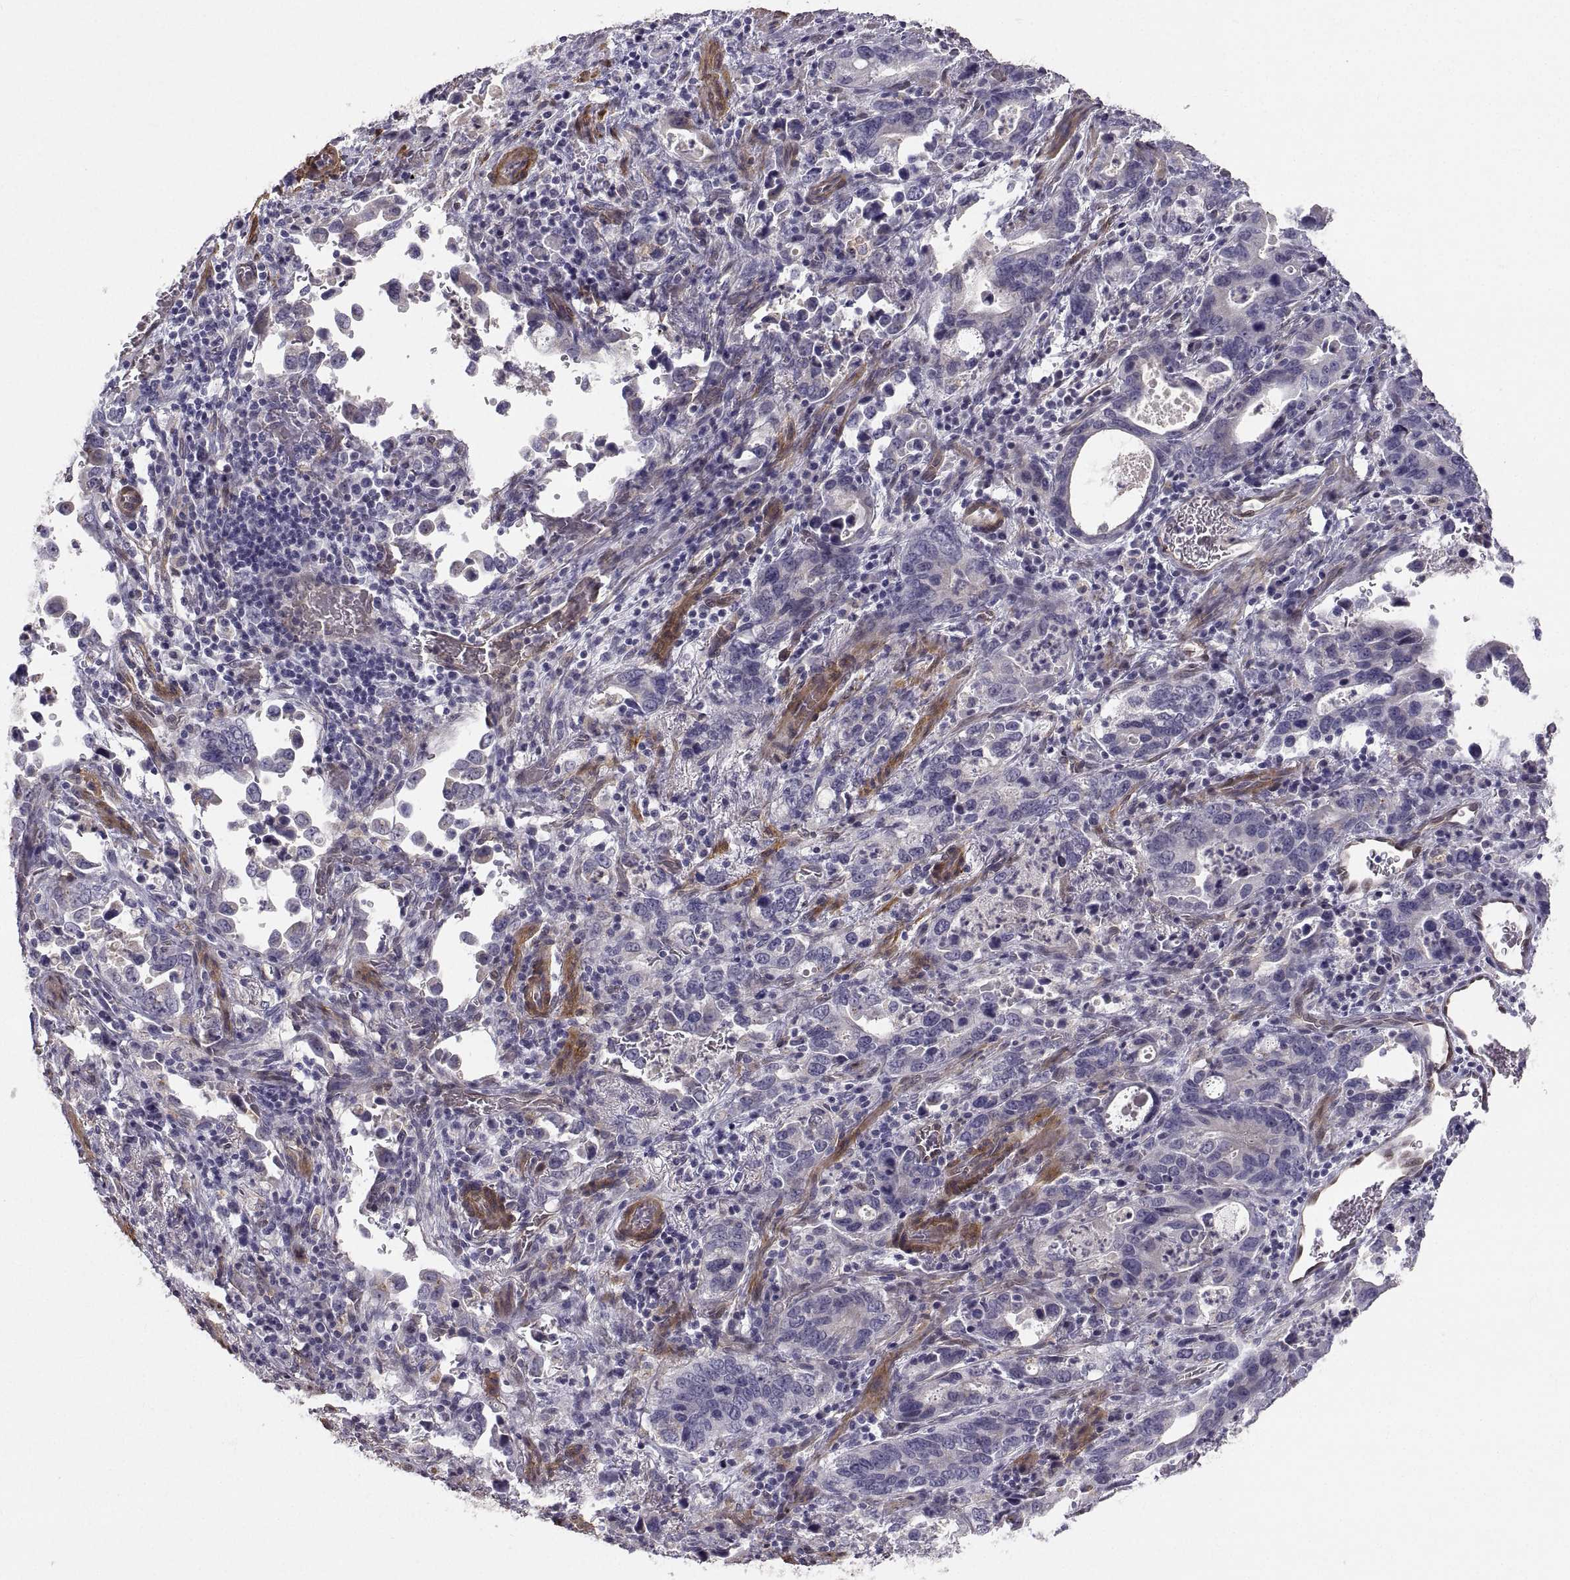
{"staining": {"intensity": "negative", "quantity": "none", "location": "none"}, "tissue": "stomach cancer", "cell_type": "Tumor cells", "image_type": "cancer", "snomed": [{"axis": "morphology", "description": "Adenocarcinoma, NOS"}, {"axis": "topography", "description": "Stomach, upper"}], "caption": "Immunohistochemistry of adenocarcinoma (stomach) displays no positivity in tumor cells. (Brightfield microscopy of DAB immunohistochemistry (IHC) at high magnification).", "gene": "PGM5", "patient": {"sex": "male", "age": 74}}